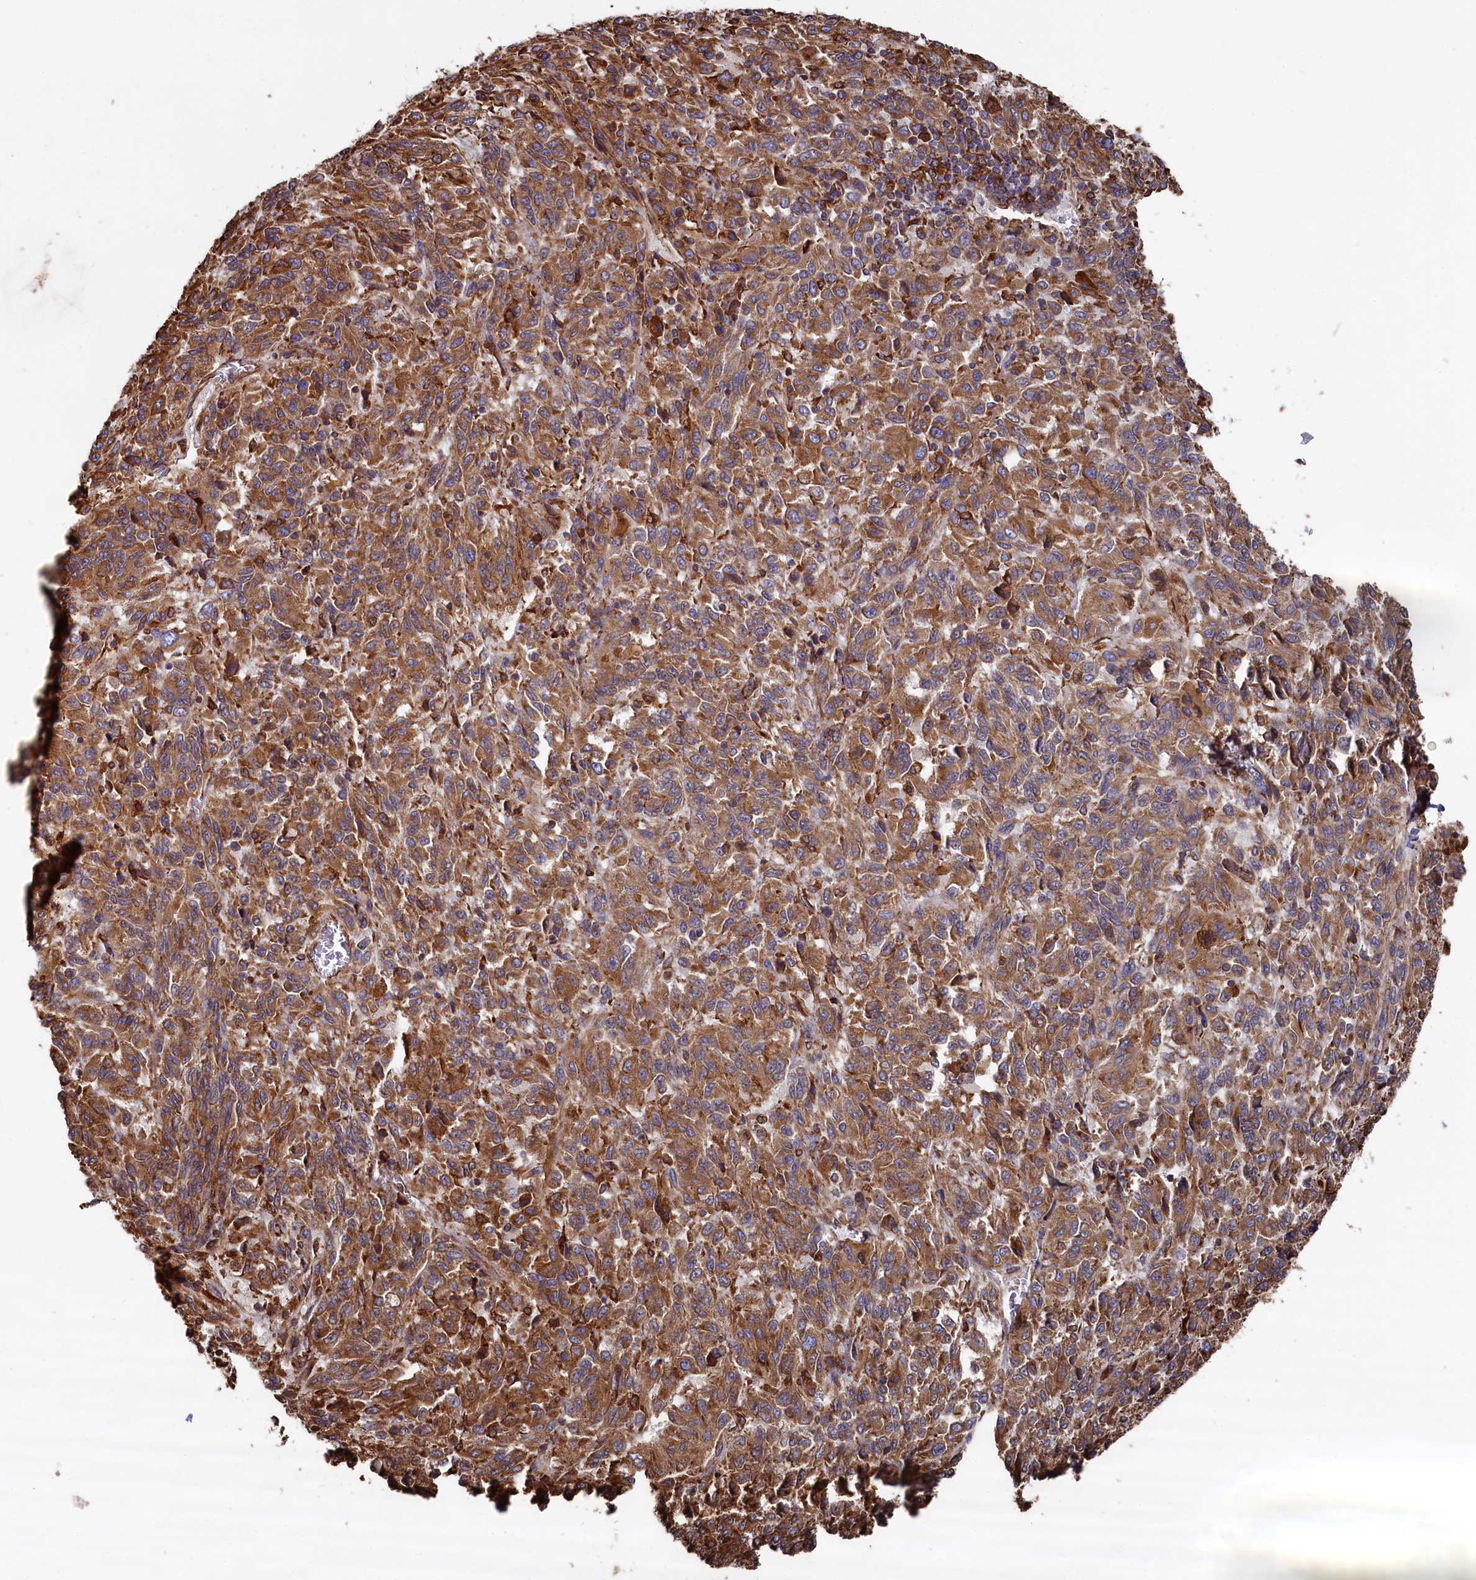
{"staining": {"intensity": "strong", "quantity": ">75%", "location": "cytoplasmic/membranous"}, "tissue": "melanoma", "cell_type": "Tumor cells", "image_type": "cancer", "snomed": [{"axis": "morphology", "description": "Malignant melanoma, Metastatic site"}, {"axis": "topography", "description": "Lung"}], "caption": "Brown immunohistochemical staining in malignant melanoma (metastatic site) reveals strong cytoplasmic/membranous expression in approximately >75% of tumor cells. Ihc stains the protein in brown and the nuclei are stained blue.", "gene": "NEURL1B", "patient": {"sex": "male", "age": 64}}